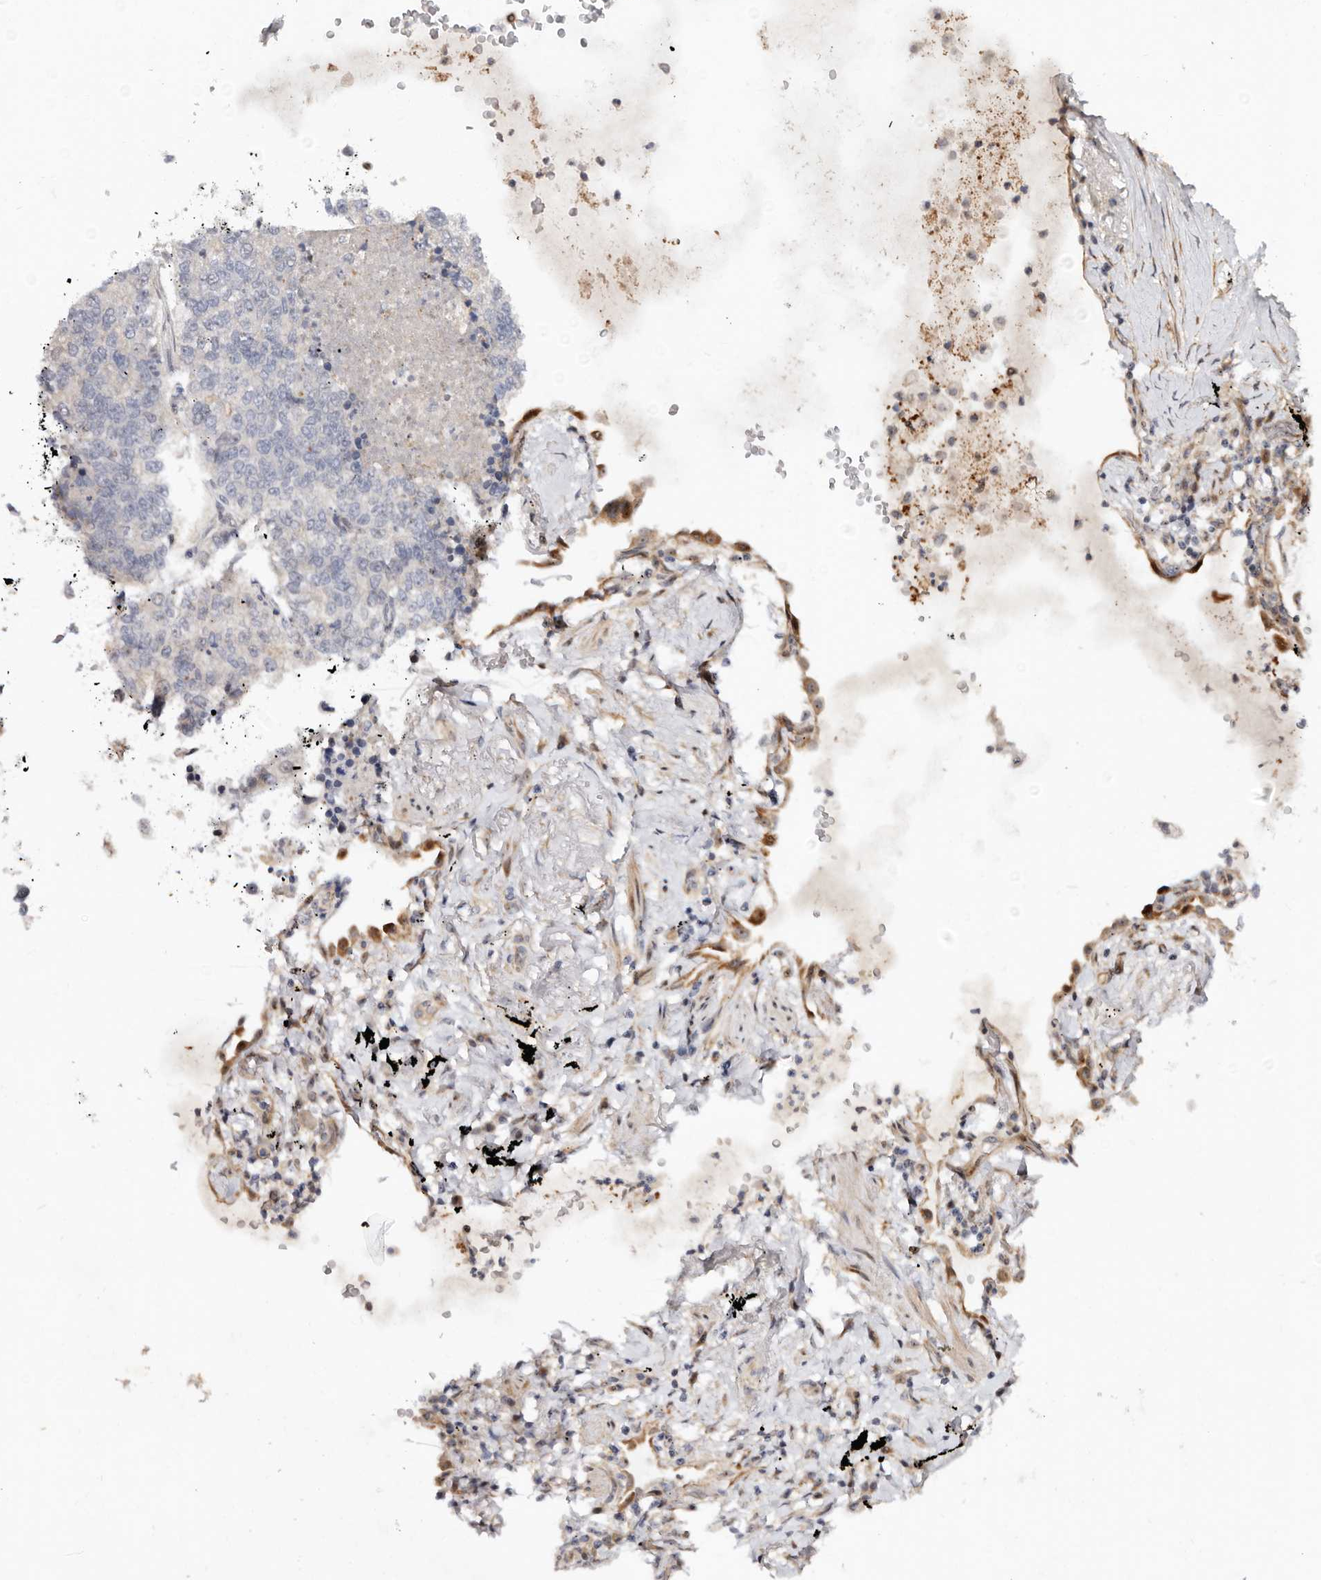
{"staining": {"intensity": "negative", "quantity": "none", "location": "none"}, "tissue": "lung cancer", "cell_type": "Tumor cells", "image_type": "cancer", "snomed": [{"axis": "morphology", "description": "Adenocarcinoma, NOS"}, {"axis": "topography", "description": "Lung"}], "caption": "Immunohistochemistry (IHC) image of neoplastic tissue: adenocarcinoma (lung) stained with DAB reveals no significant protein staining in tumor cells.", "gene": "ODF2L", "patient": {"sex": "female", "age": 70}}